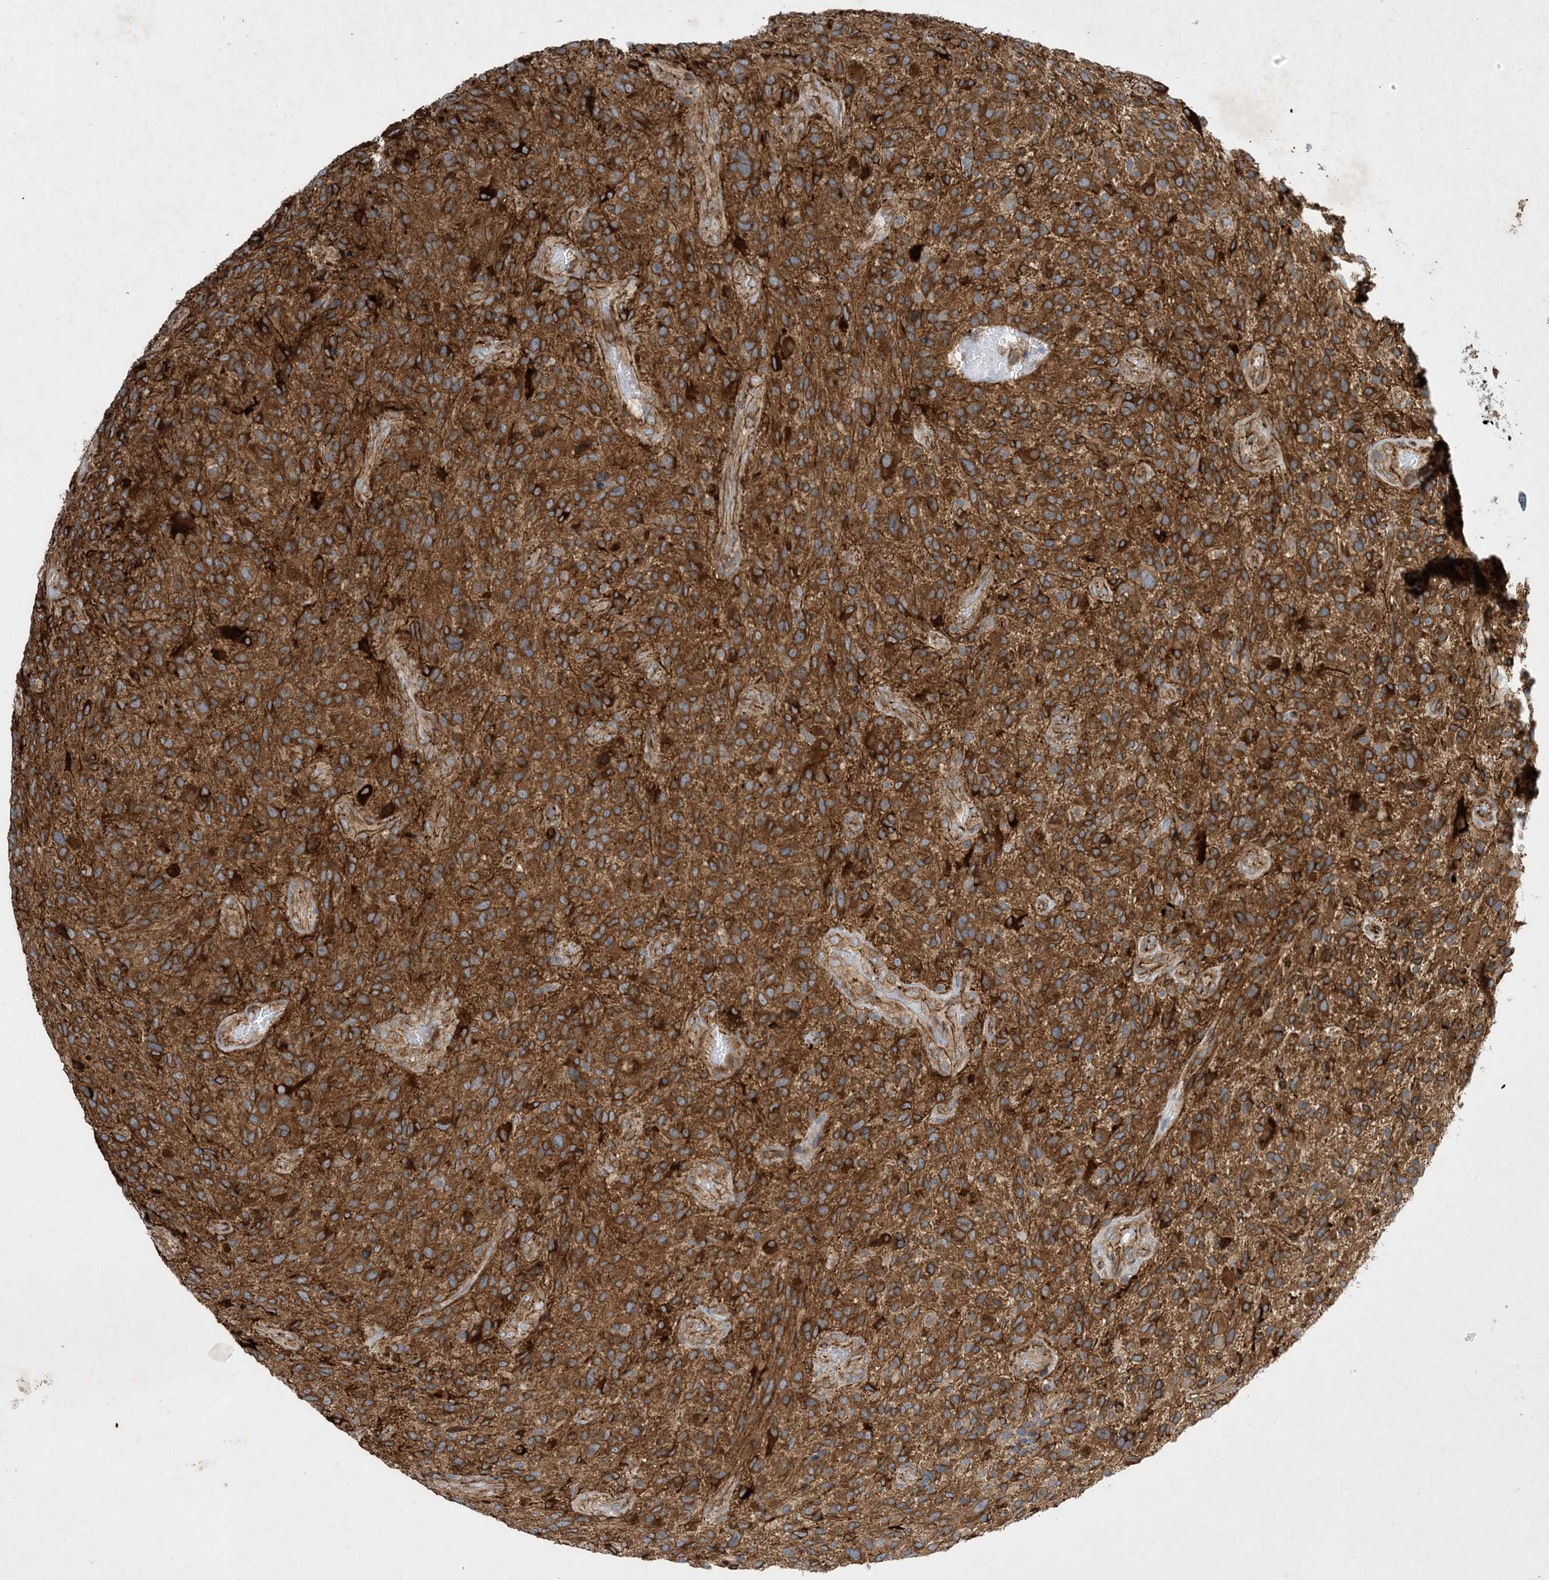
{"staining": {"intensity": "strong", "quantity": ">75%", "location": "cytoplasmic/membranous"}, "tissue": "glioma", "cell_type": "Tumor cells", "image_type": "cancer", "snomed": [{"axis": "morphology", "description": "Glioma, malignant, High grade"}, {"axis": "topography", "description": "Brain"}], "caption": "Protein expression analysis of malignant high-grade glioma reveals strong cytoplasmic/membranous expression in about >75% of tumor cells.", "gene": "OTOP1", "patient": {"sex": "male", "age": 47}}